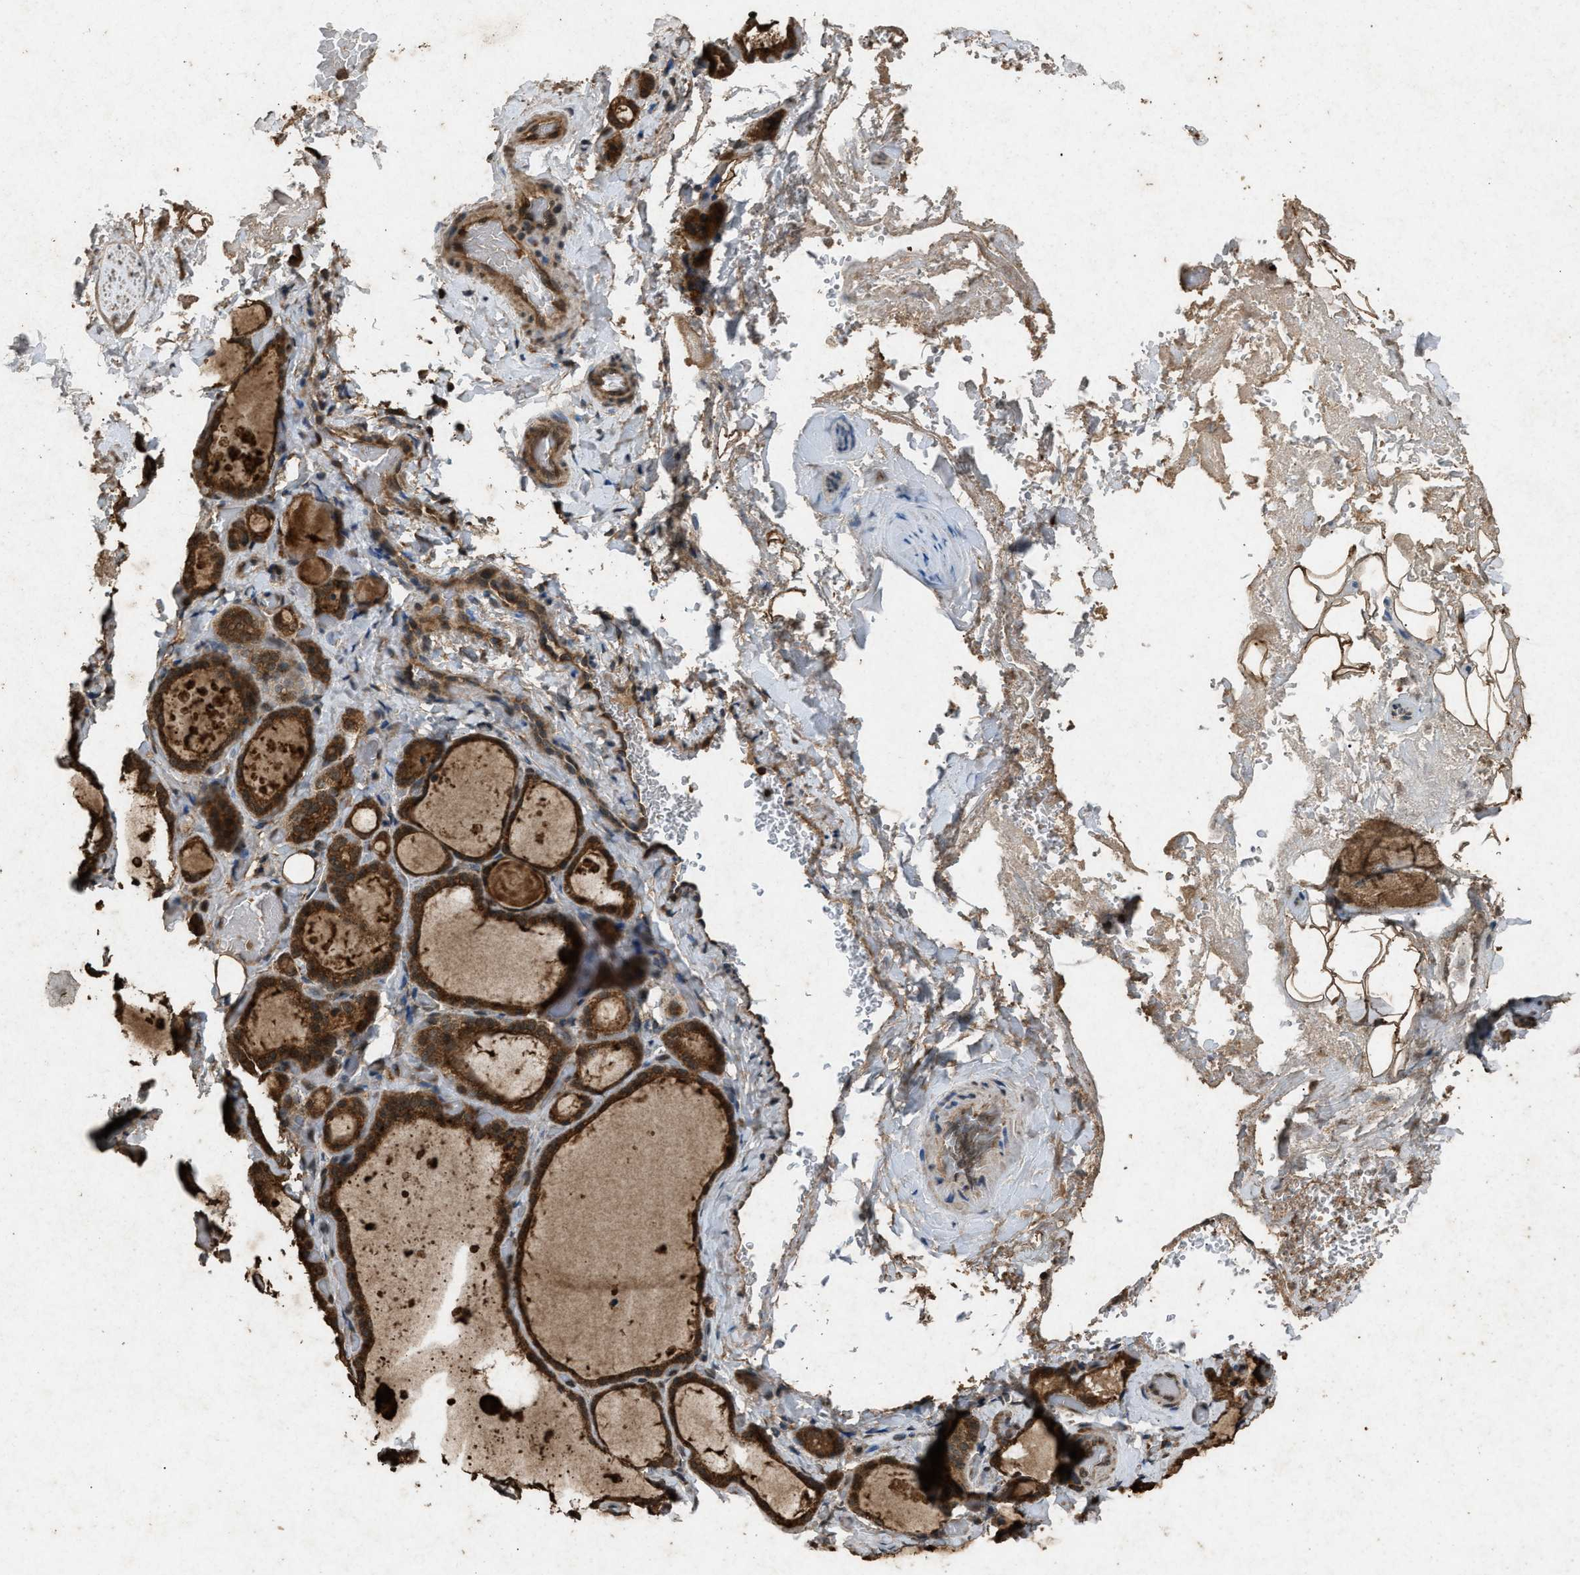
{"staining": {"intensity": "strong", "quantity": ">75%", "location": "cytoplasmic/membranous"}, "tissue": "thyroid gland", "cell_type": "Glandular cells", "image_type": "normal", "snomed": [{"axis": "morphology", "description": "Normal tissue, NOS"}, {"axis": "topography", "description": "Thyroid gland"}], "caption": "There is high levels of strong cytoplasmic/membranous positivity in glandular cells of benign thyroid gland, as demonstrated by immunohistochemical staining (brown color).", "gene": "OAS1", "patient": {"sex": "female", "age": 44}}